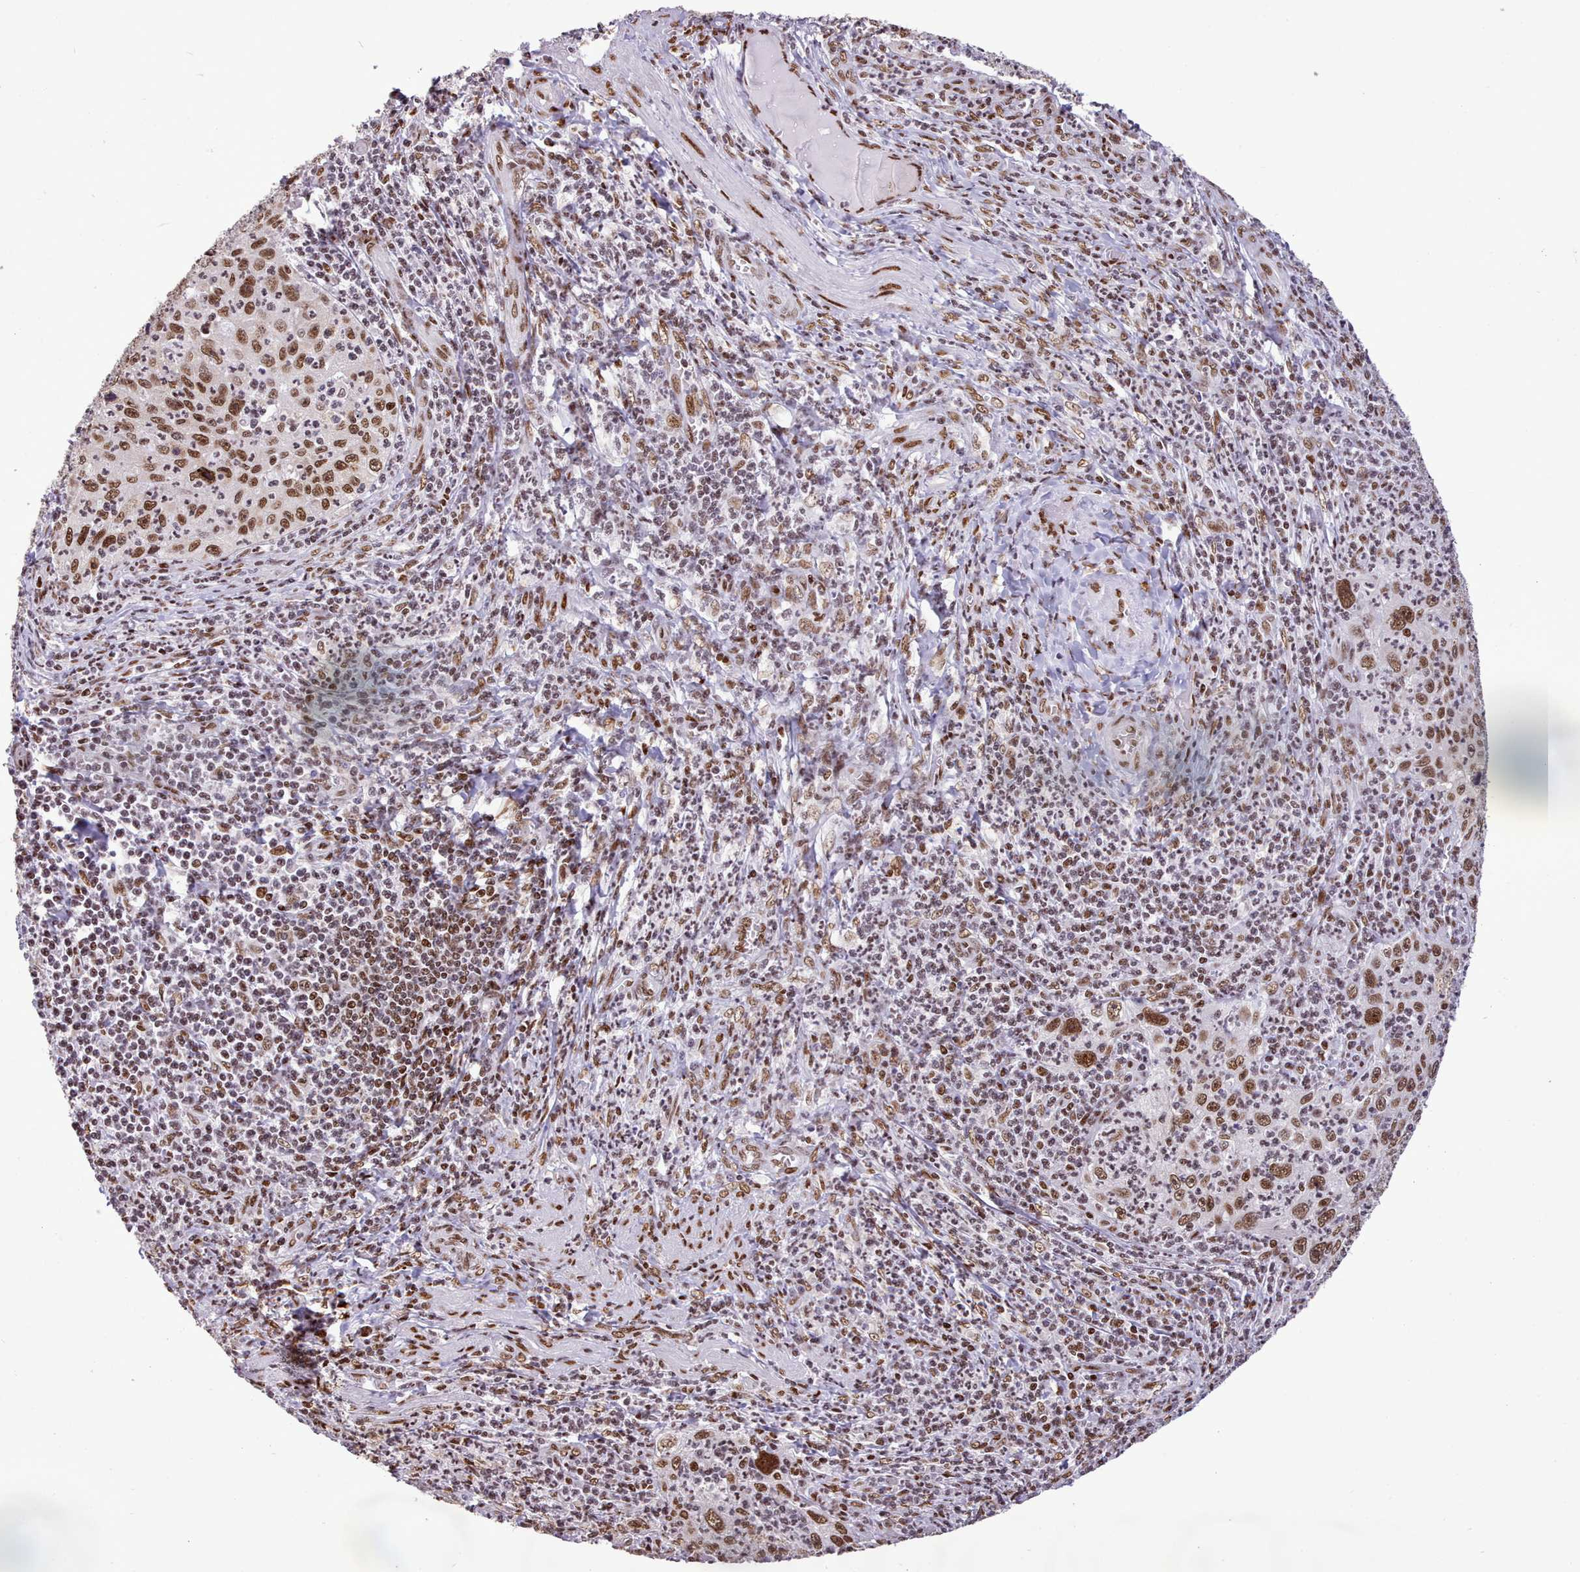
{"staining": {"intensity": "strong", "quantity": ">75%", "location": "nuclear"}, "tissue": "cervical cancer", "cell_type": "Tumor cells", "image_type": "cancer", "snomed": [{"axis": "morphology", "description": "Squamous cell carcinoma, NOS"}, {"axis": "topography", "description": "Cervix"}], "caption": "This image displays IHC staining of human cervical cancer (squamous cell carcinoma), with high strong nuclear staining in about >75% of tumor cells.", "gene": "TAF15", "patient": {"sex": "female", "age": 30}}